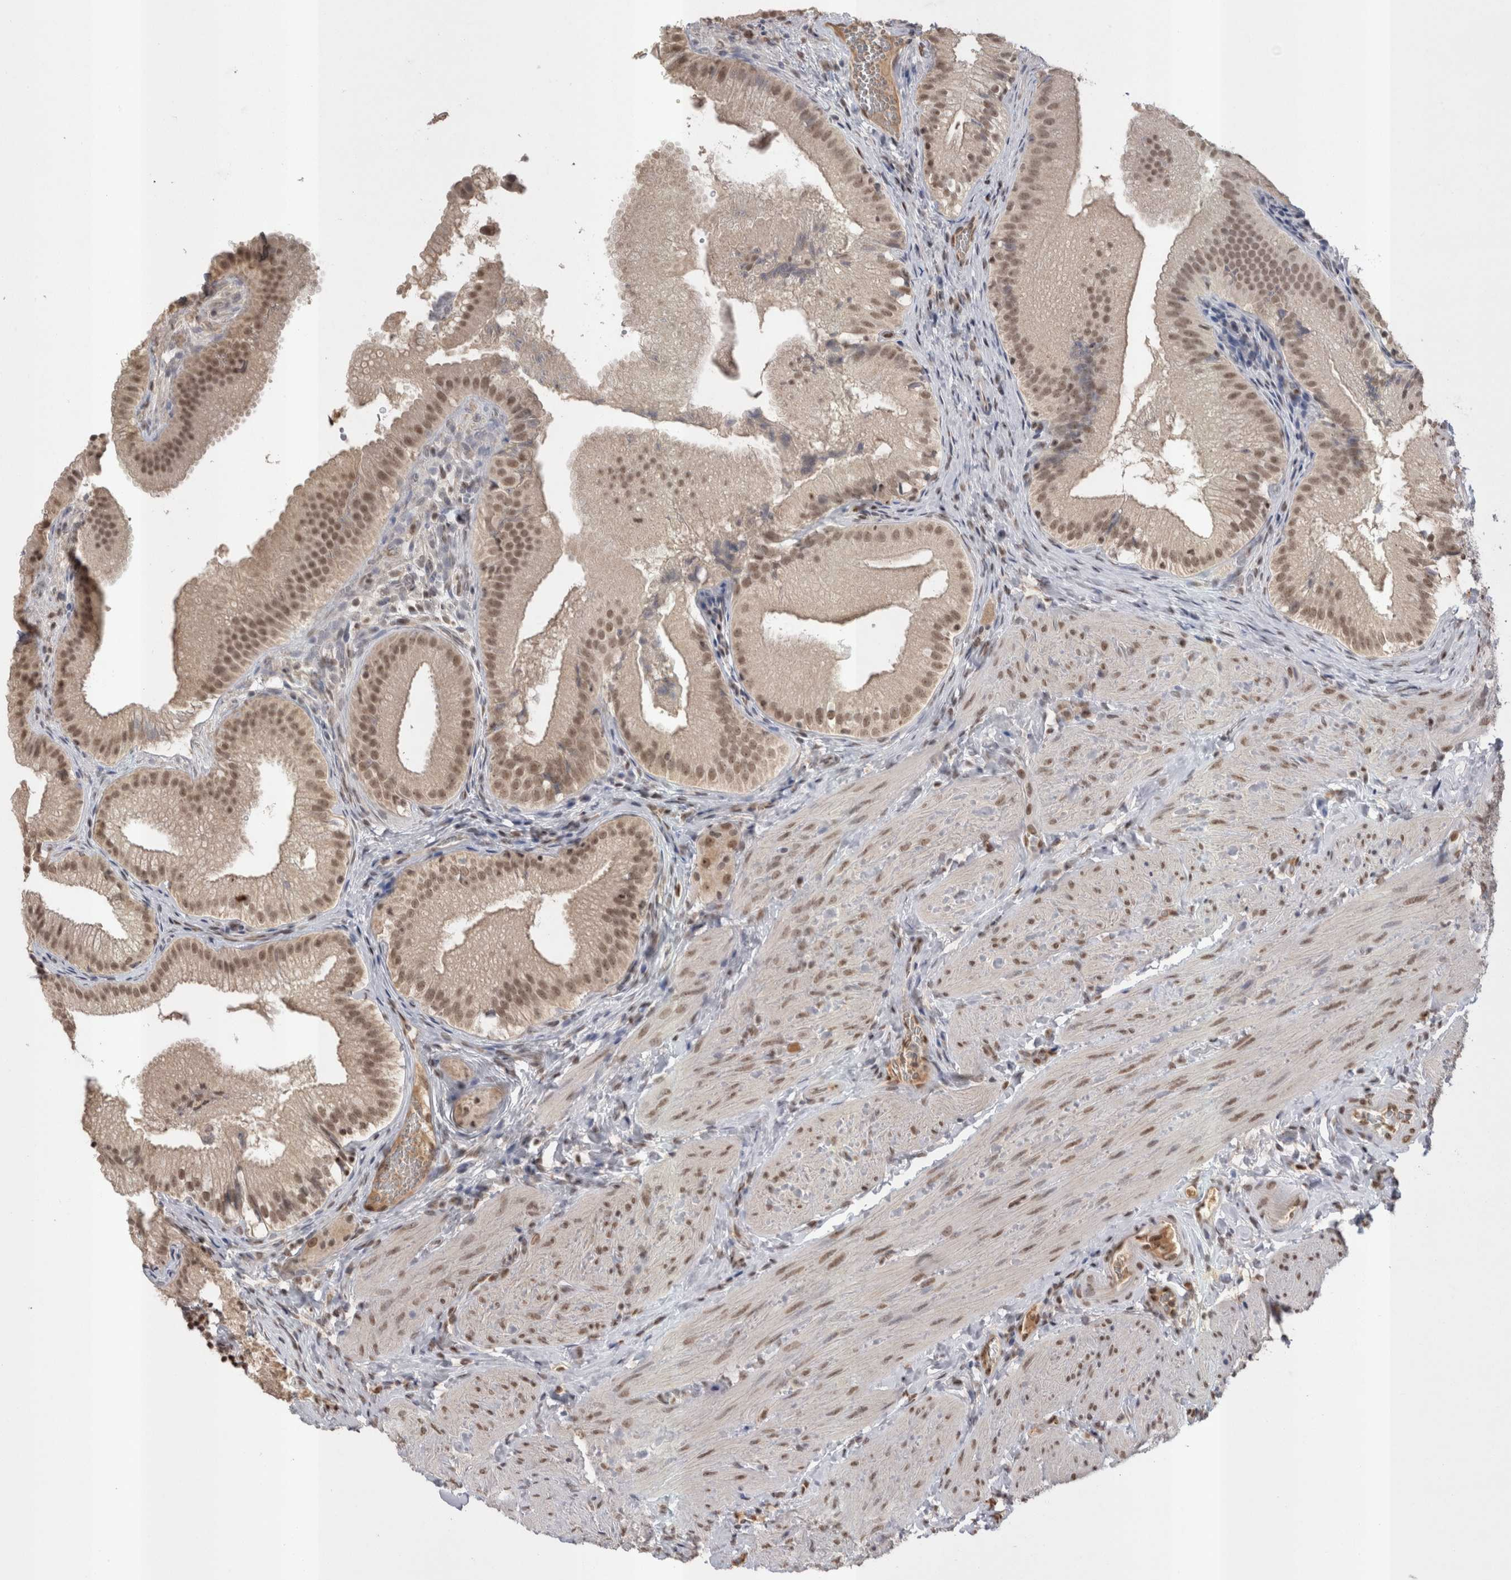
{"staining": {"intensity": "weak", "quantity": ">75%", "location": "nuclear"}, "tissue": "gallbladder", "cell_type": "Glandular cells", "image_type": "normal", "snomed": [{"axis": "morphology", "description": "Normal tissue, NOS"}, {"axis": "topography", "description": "Gallbladder"}], "caption": "Protein expression by immunohistochemistry (IHC) demonstrates weak nuclear staining in about >75% of glandular cells in benign gallbladder. Using DAB (brown) and hematoxylin (blue) stains, captured at high magnification using brightfield microscopy.", "gene": "DAXX", "patient": {"sex": "female", "age": 30}}